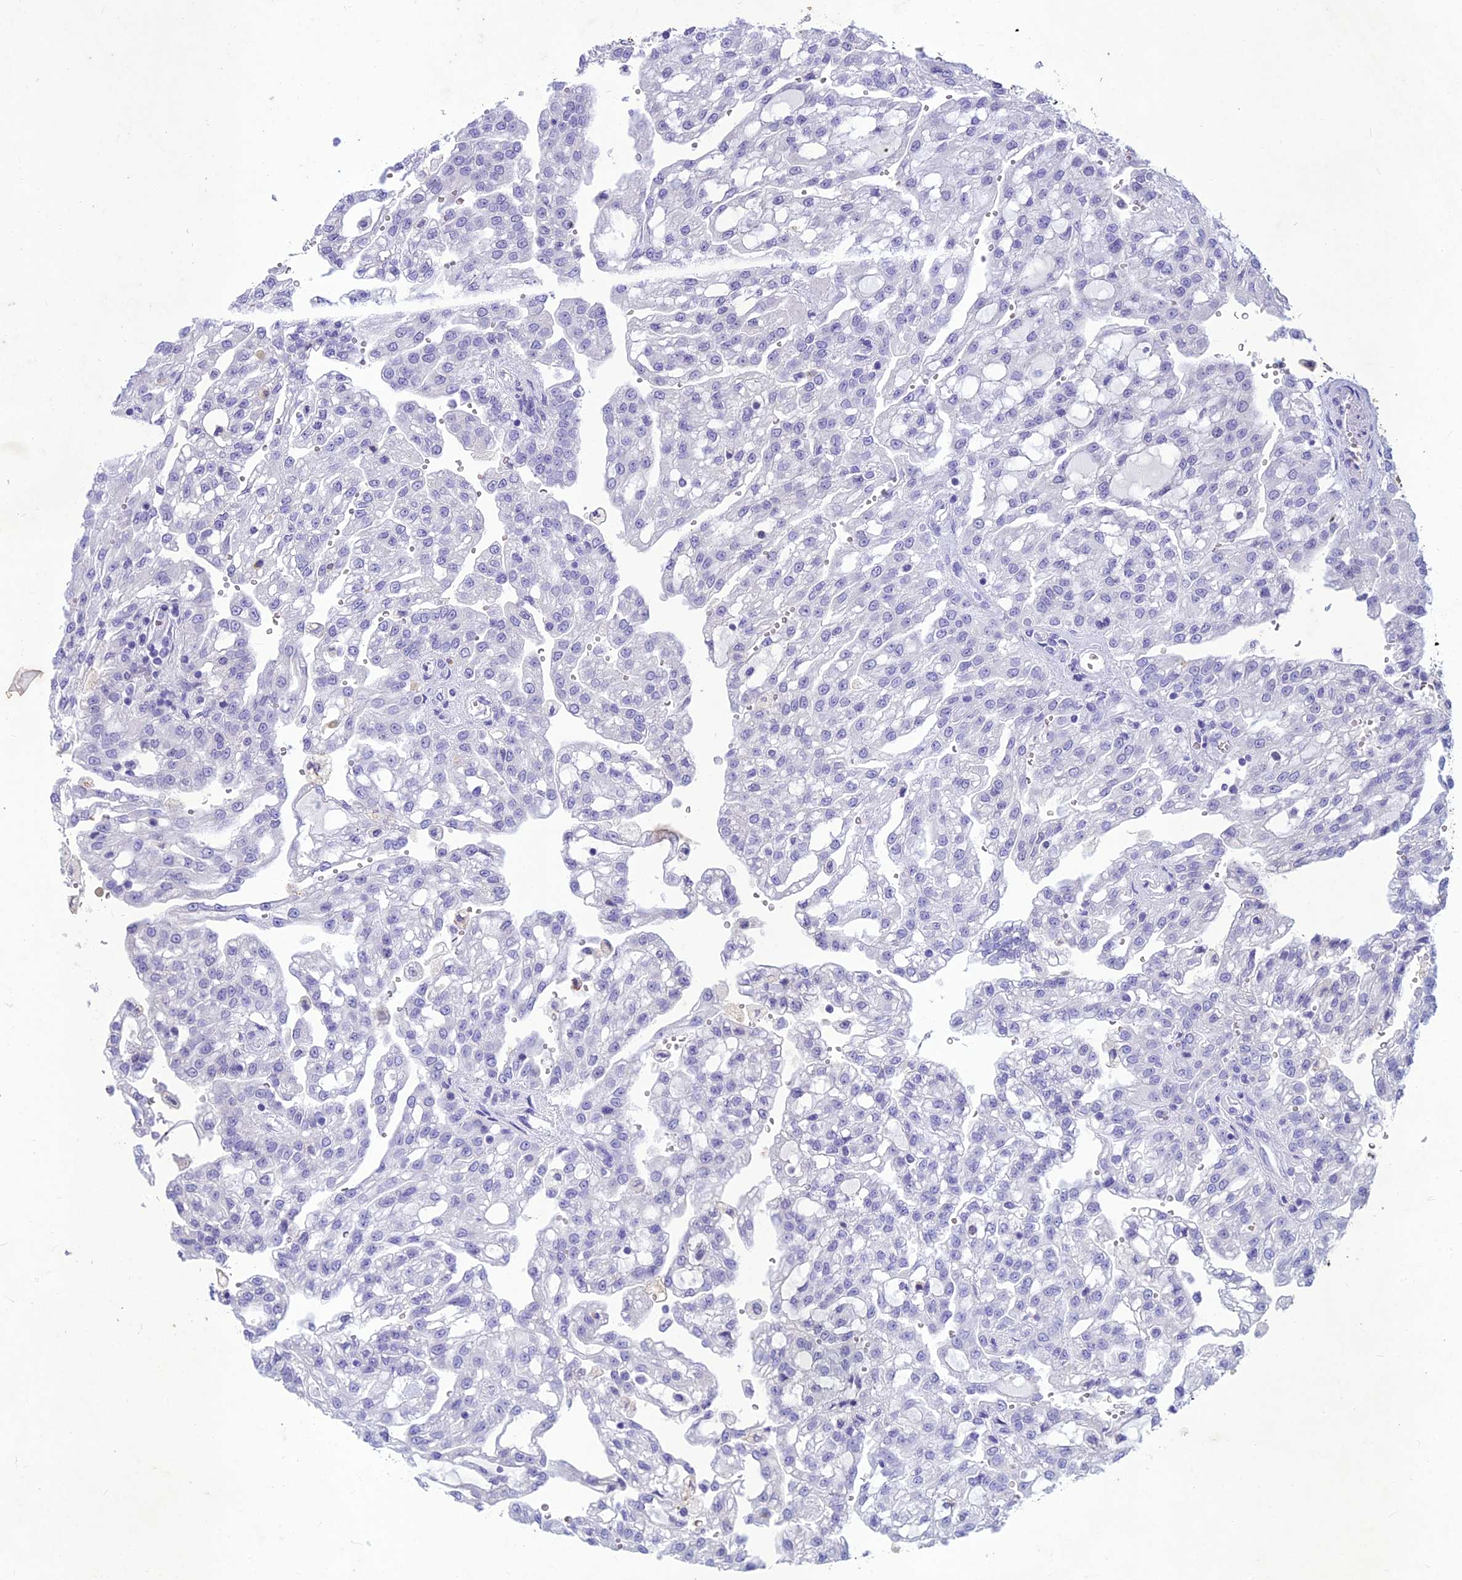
{"staining": {"intensity": "negative", "quantity": "none", "location": "none"}, "tissue": "renal cancer", "cell_type": "Tumor cells", "image_type": "cancer", "snomed": [{"axis": "morphology", "description": "Adenocarcinoma, NOS"}, {"axis": "topography", "description": "Kidney"}], "caption": "The histopathology image demonstrates no significant expression in tumor cells of renal cancer (adenocarcinoma).", "gene": "IFT172", "patient": {"sex": "male", "age": 63}}